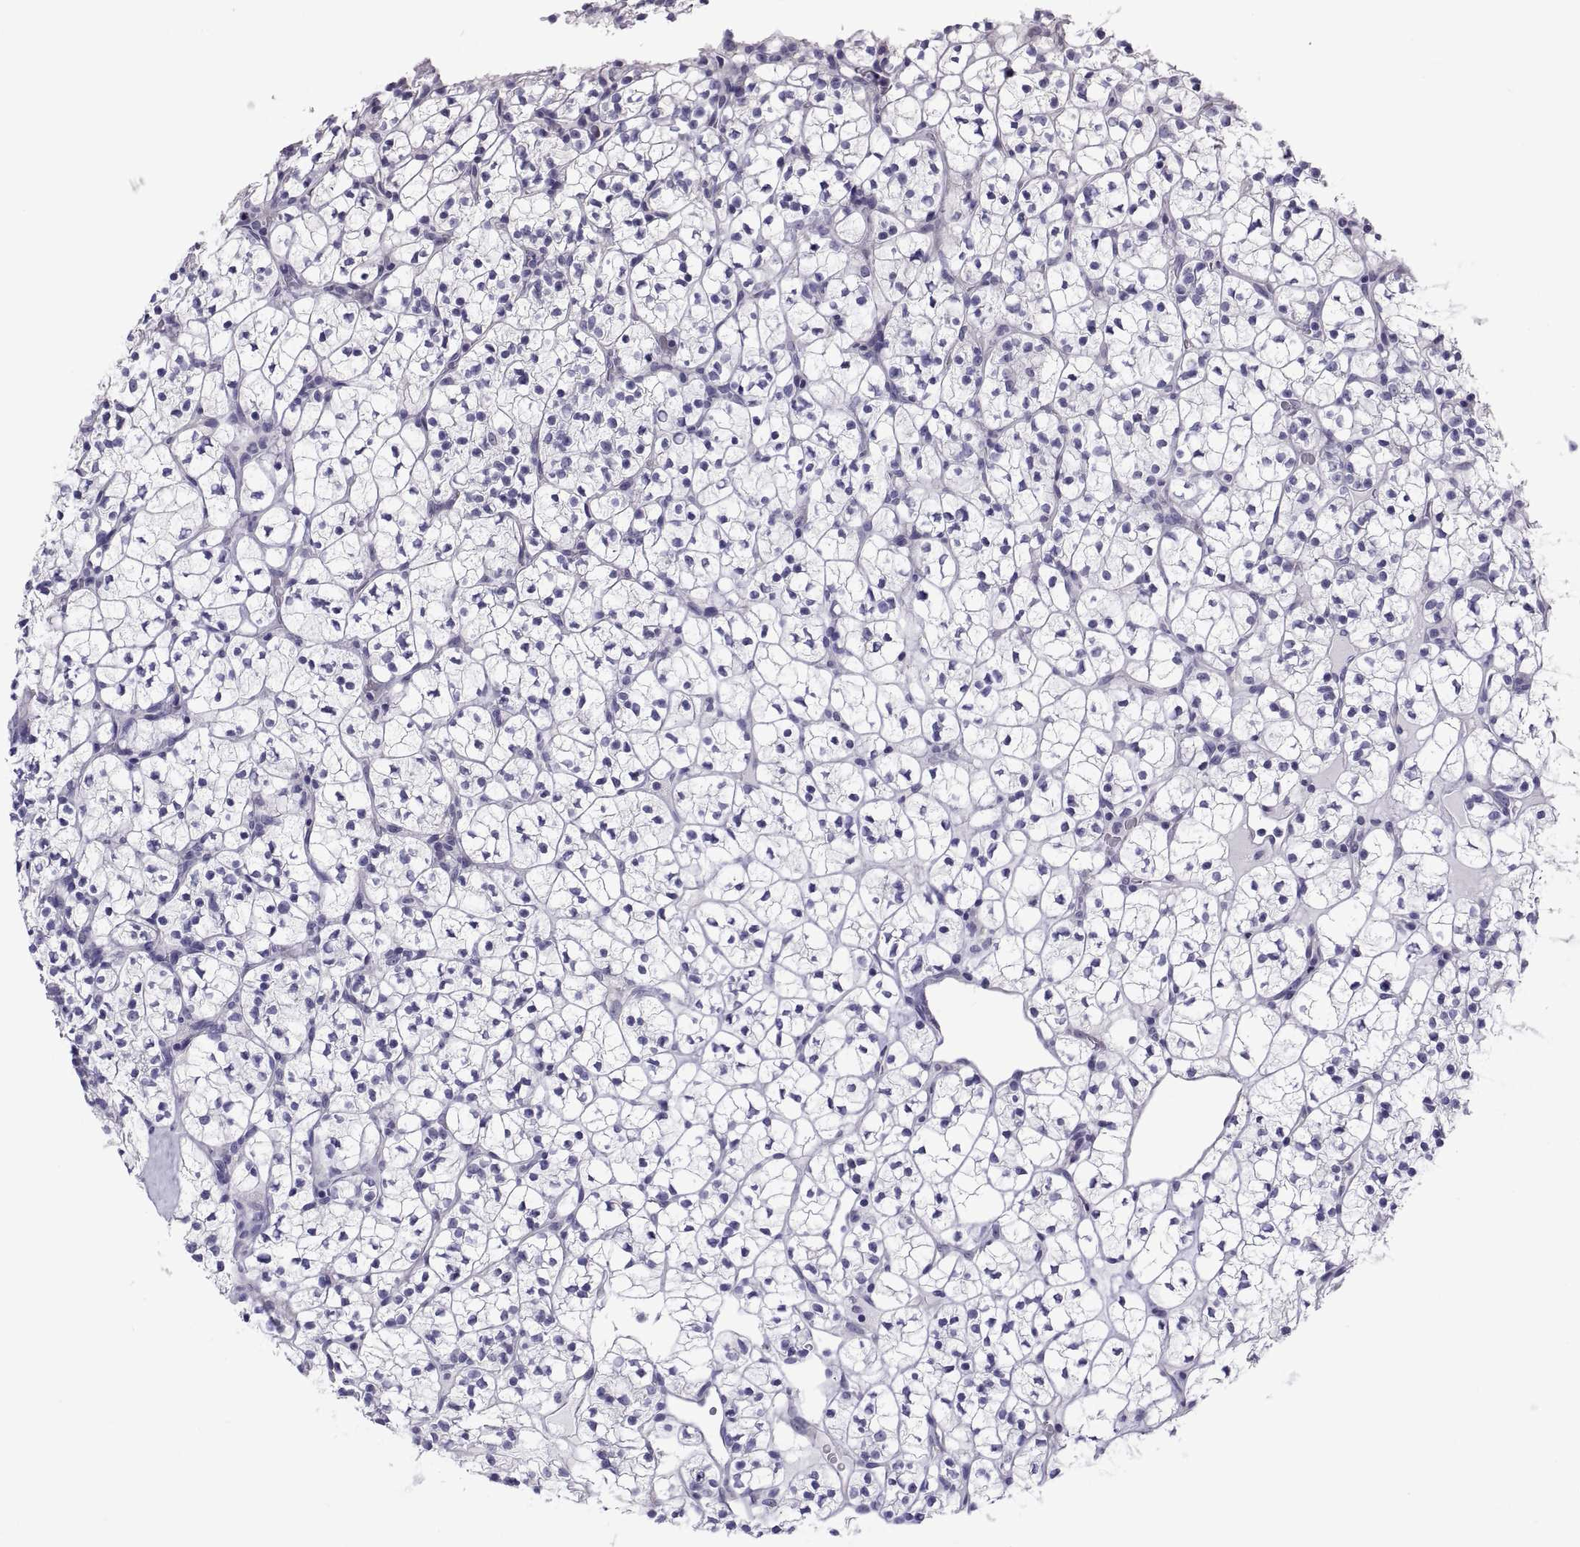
{"staining": {"intensity": "negative", "quantity": "none", "location": "none"}, "tissue": "renal cancer", "cell_type": "Tumor cells", "image_type": "cancer", "snomed": [{"axis": "morphology", "description": "Adenocarcinoma, NOS"}, {"axis": "topography", "description": "Kidney"}], "caption": "Immunohistochemistry (IHC) photomicrograph of renal adenocarcinoma stained for a protein (brown), which displays no positivity in tumor cells.", "gene": "FAM170A", "patient": {"sex": "female", "age": 89}}